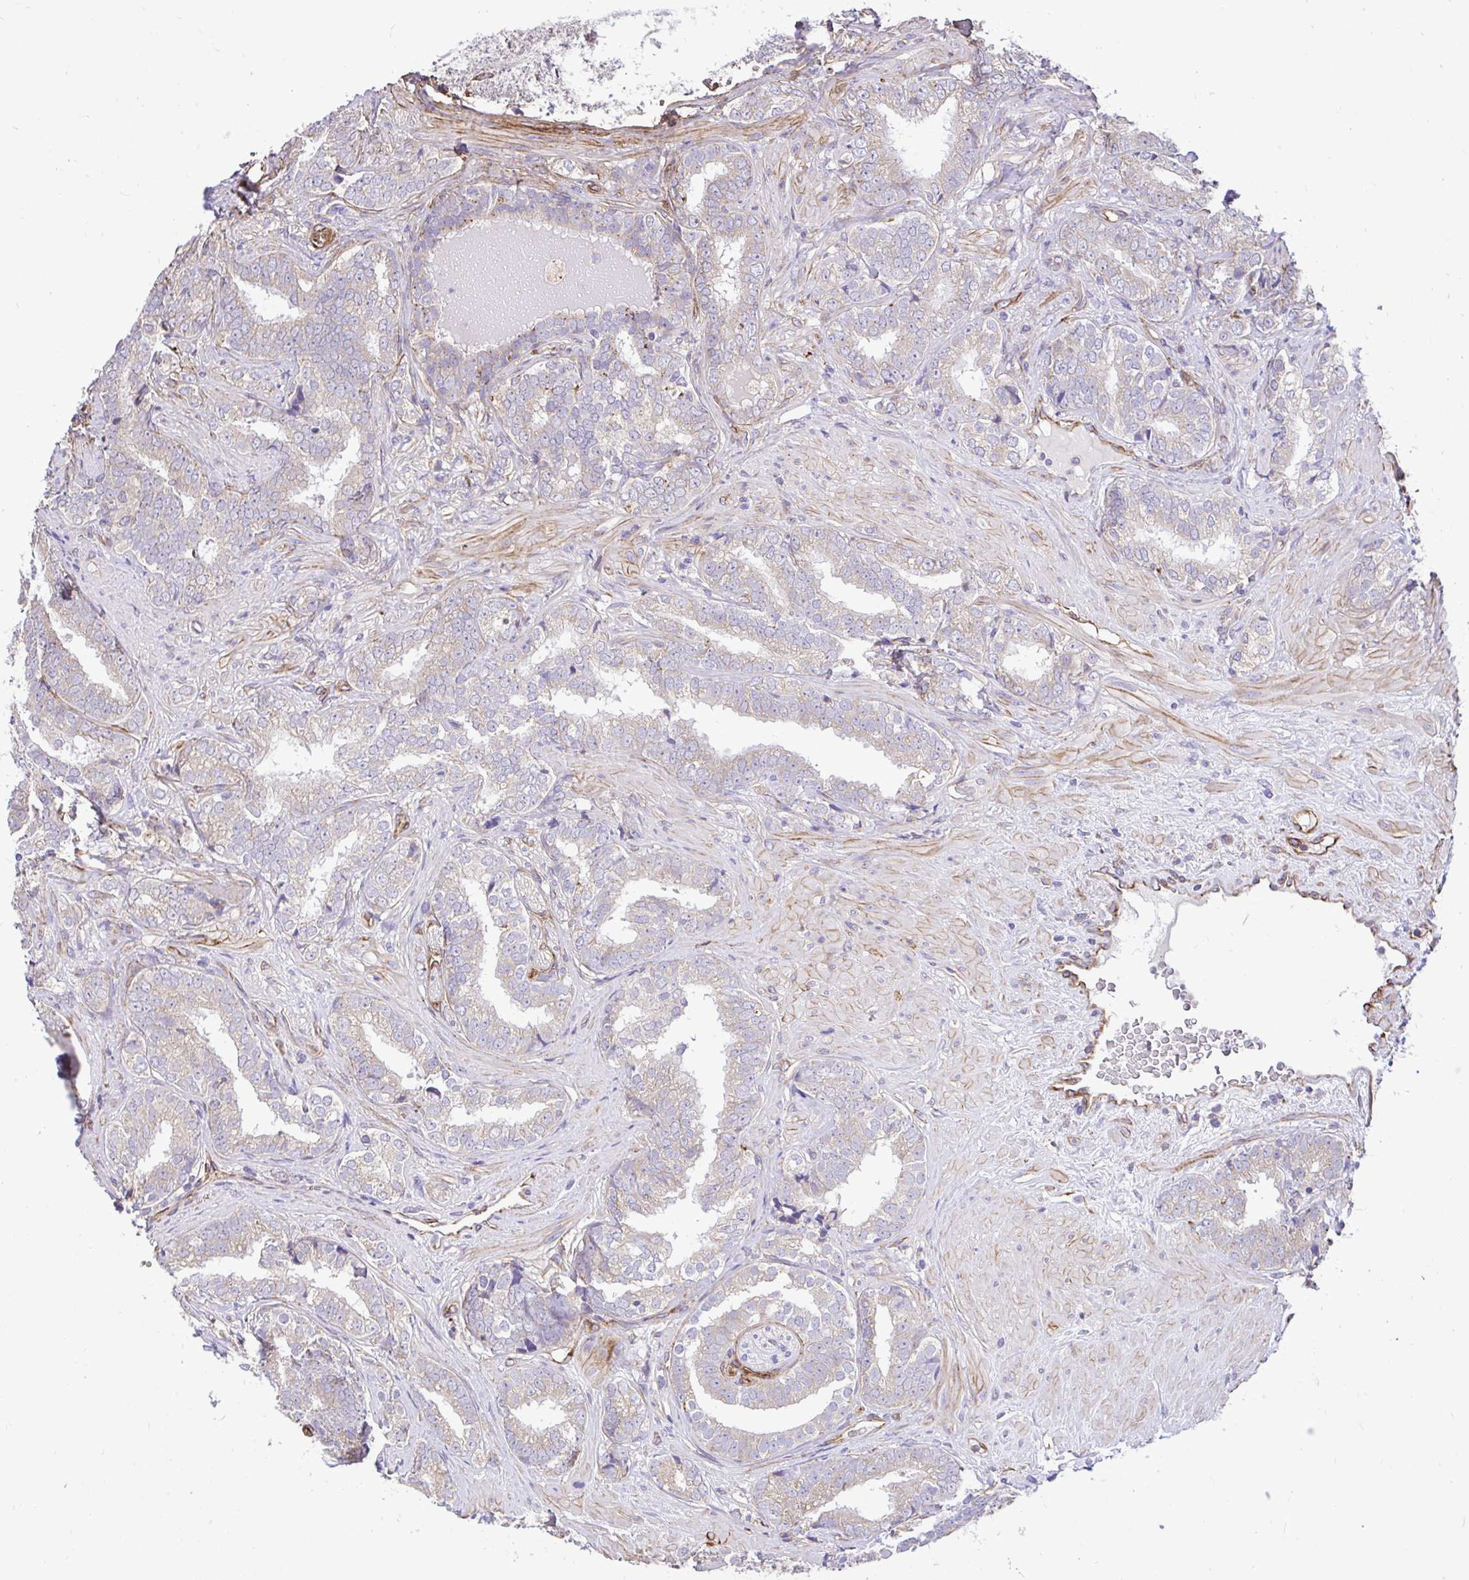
{"staining": {"intensity": "negative", "quantity": "none", "location": "none"}, "tissue": "prostate cancer", "cell_type": "Tumor cells", "image_type": "cancer", "snomed": [{"axis": "morphology", "description": "Adenocarcinoma, High grade"}, {"axis": "topography", "description": "Prostate"}], "caption": "The IHC photomicrograph has no significant positivity in tumor cells of prostate adenocarcinoma (high-grade) tissue.", "gene": "PTPRK", "patient": {"sex": "male", "age": 72}}